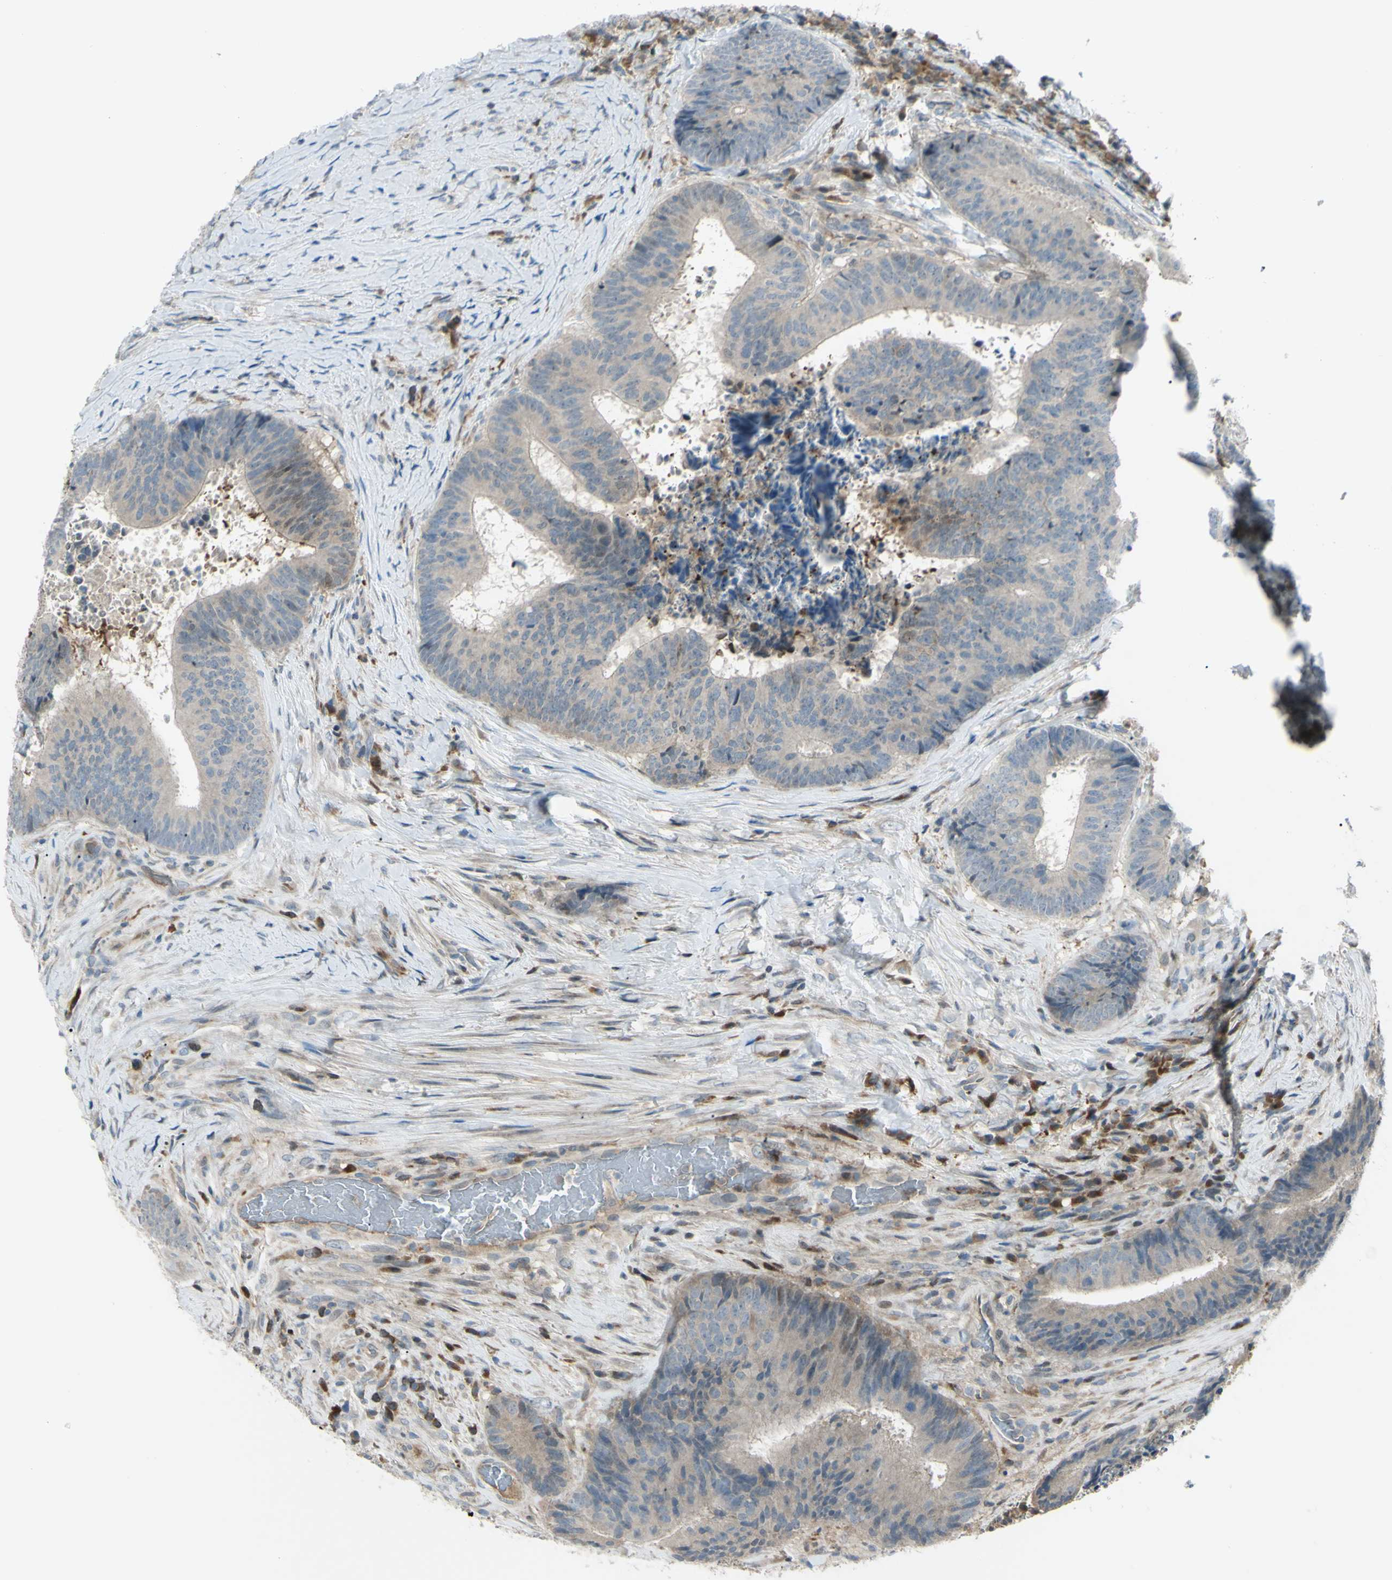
{"staining": {"intensity": "weak", "quantity": ">75%", "location": "cytoplasmic/membranous"}, "tissue": "colorectal cancer", "cell_type": "Tumor cells", "image_type": "cancer", "snomed": [{"axis": "morphology", "description": "Adenocarcinoma, NOS"}, {"axis": "topography", "description": "Rectum"}], "caption": "Colorectal cancer (adenocarcinoma) was stained to show a protein in brown. There is low levels of weak cytoplasmic/membranous expression in approximately >75% of tumor cells. Using DAB (brown) and hematoxylin (blue) stains, captured at high magnification using brightfield microscopy.", "gene": "C1orf159", "patient": {"sex": "male", "age": 72}}